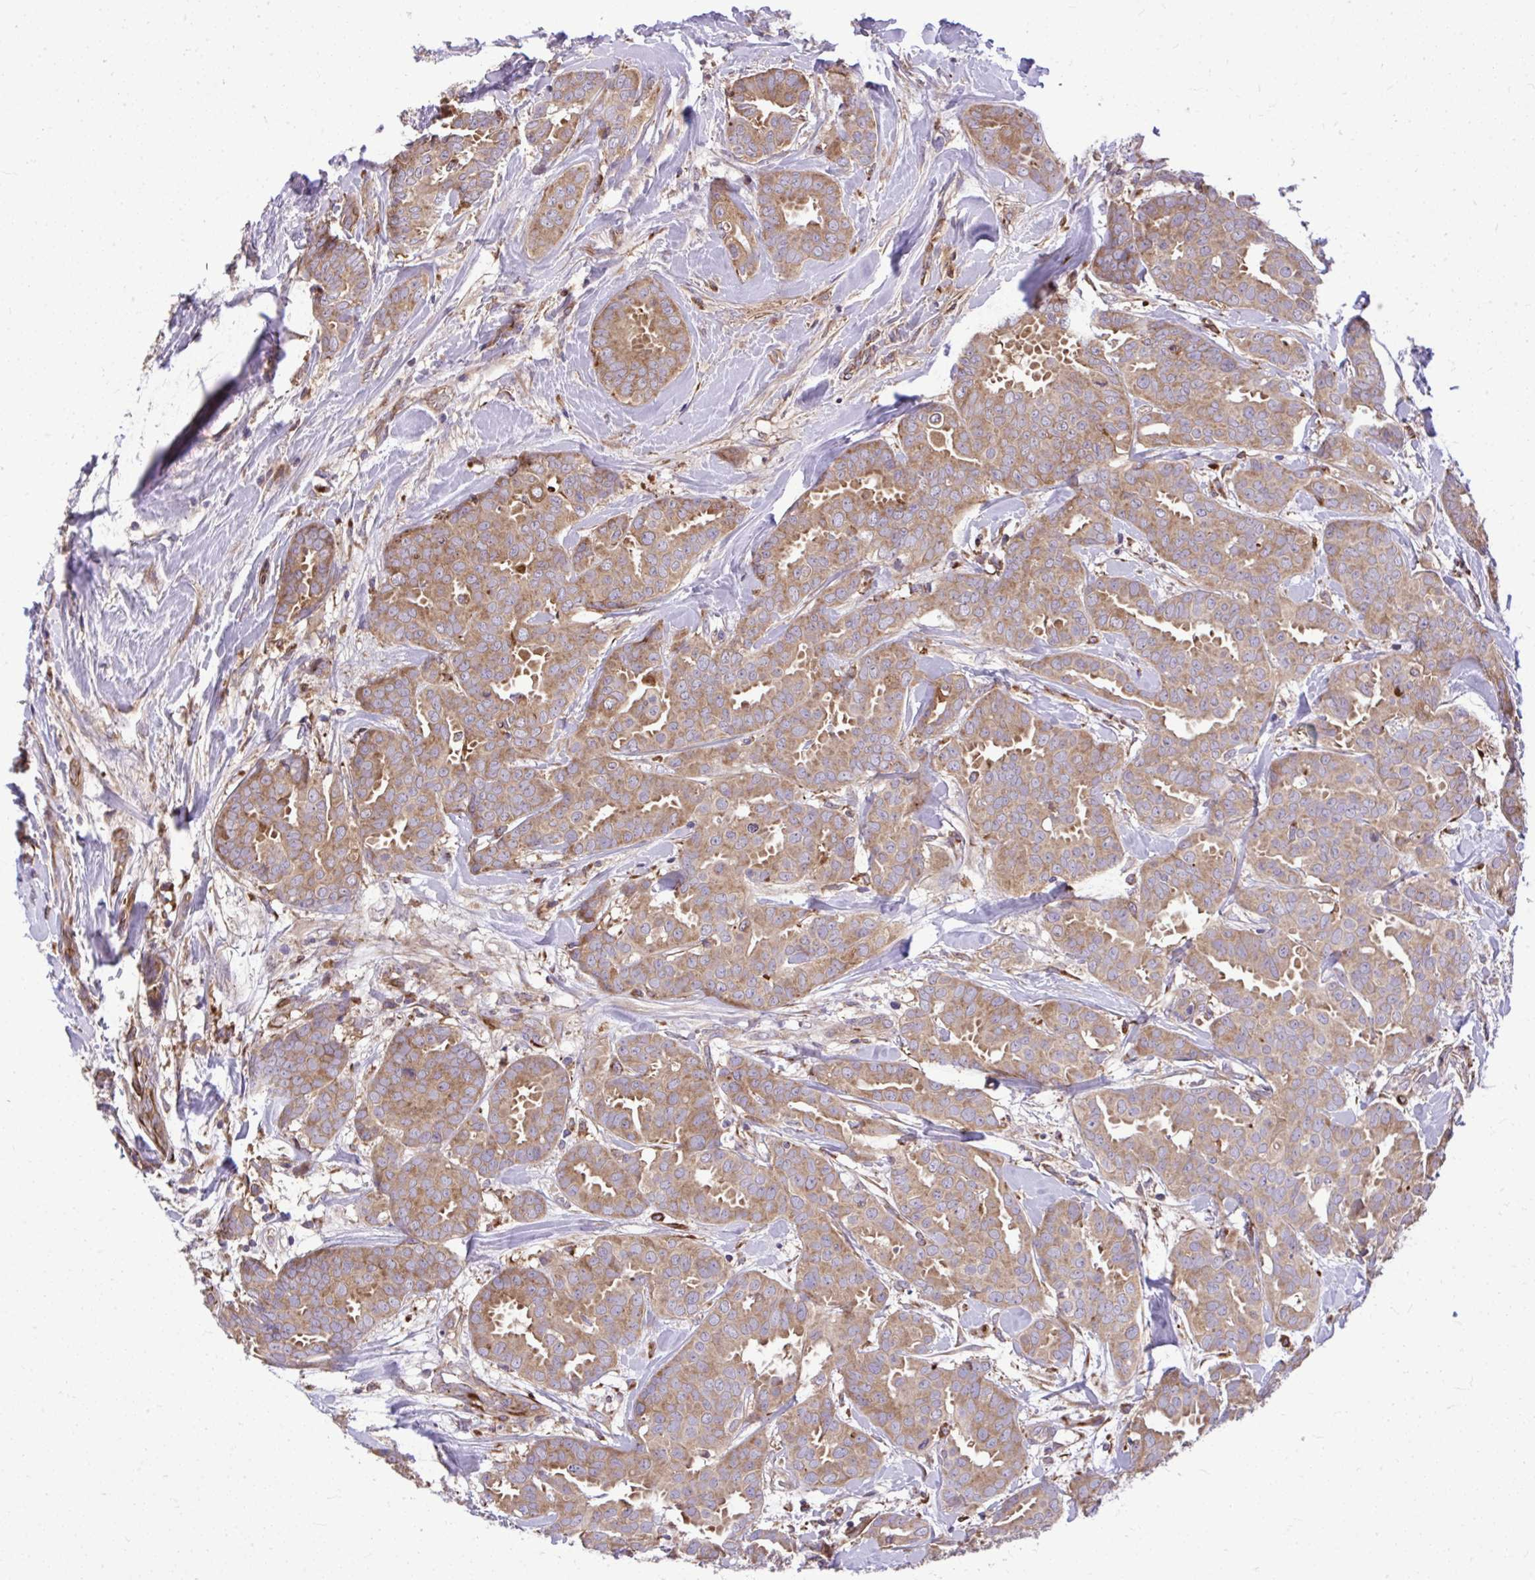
{"staining": {"intensity": "weak", "quantity": ">75%", "location": "cytoplasmic/membranous"}, "tissue": "breast cancer", "cell_type": "Tumor cells", "image_type": "cancer", "snomed": [{"axis": "morphology", "description": "Duct carcinoma"}, {"axis": "topography", "description": "Breast"}], "caption": "There is low levels of weak cytoplasmic/membranous positivity in tumor cells of infiltrating ductal carcinoma (breast), as demonstrated by immunohistochemical staining (brown color).", "gene": "PAIP2", "patient": {"sex": "female", "age": 45}}